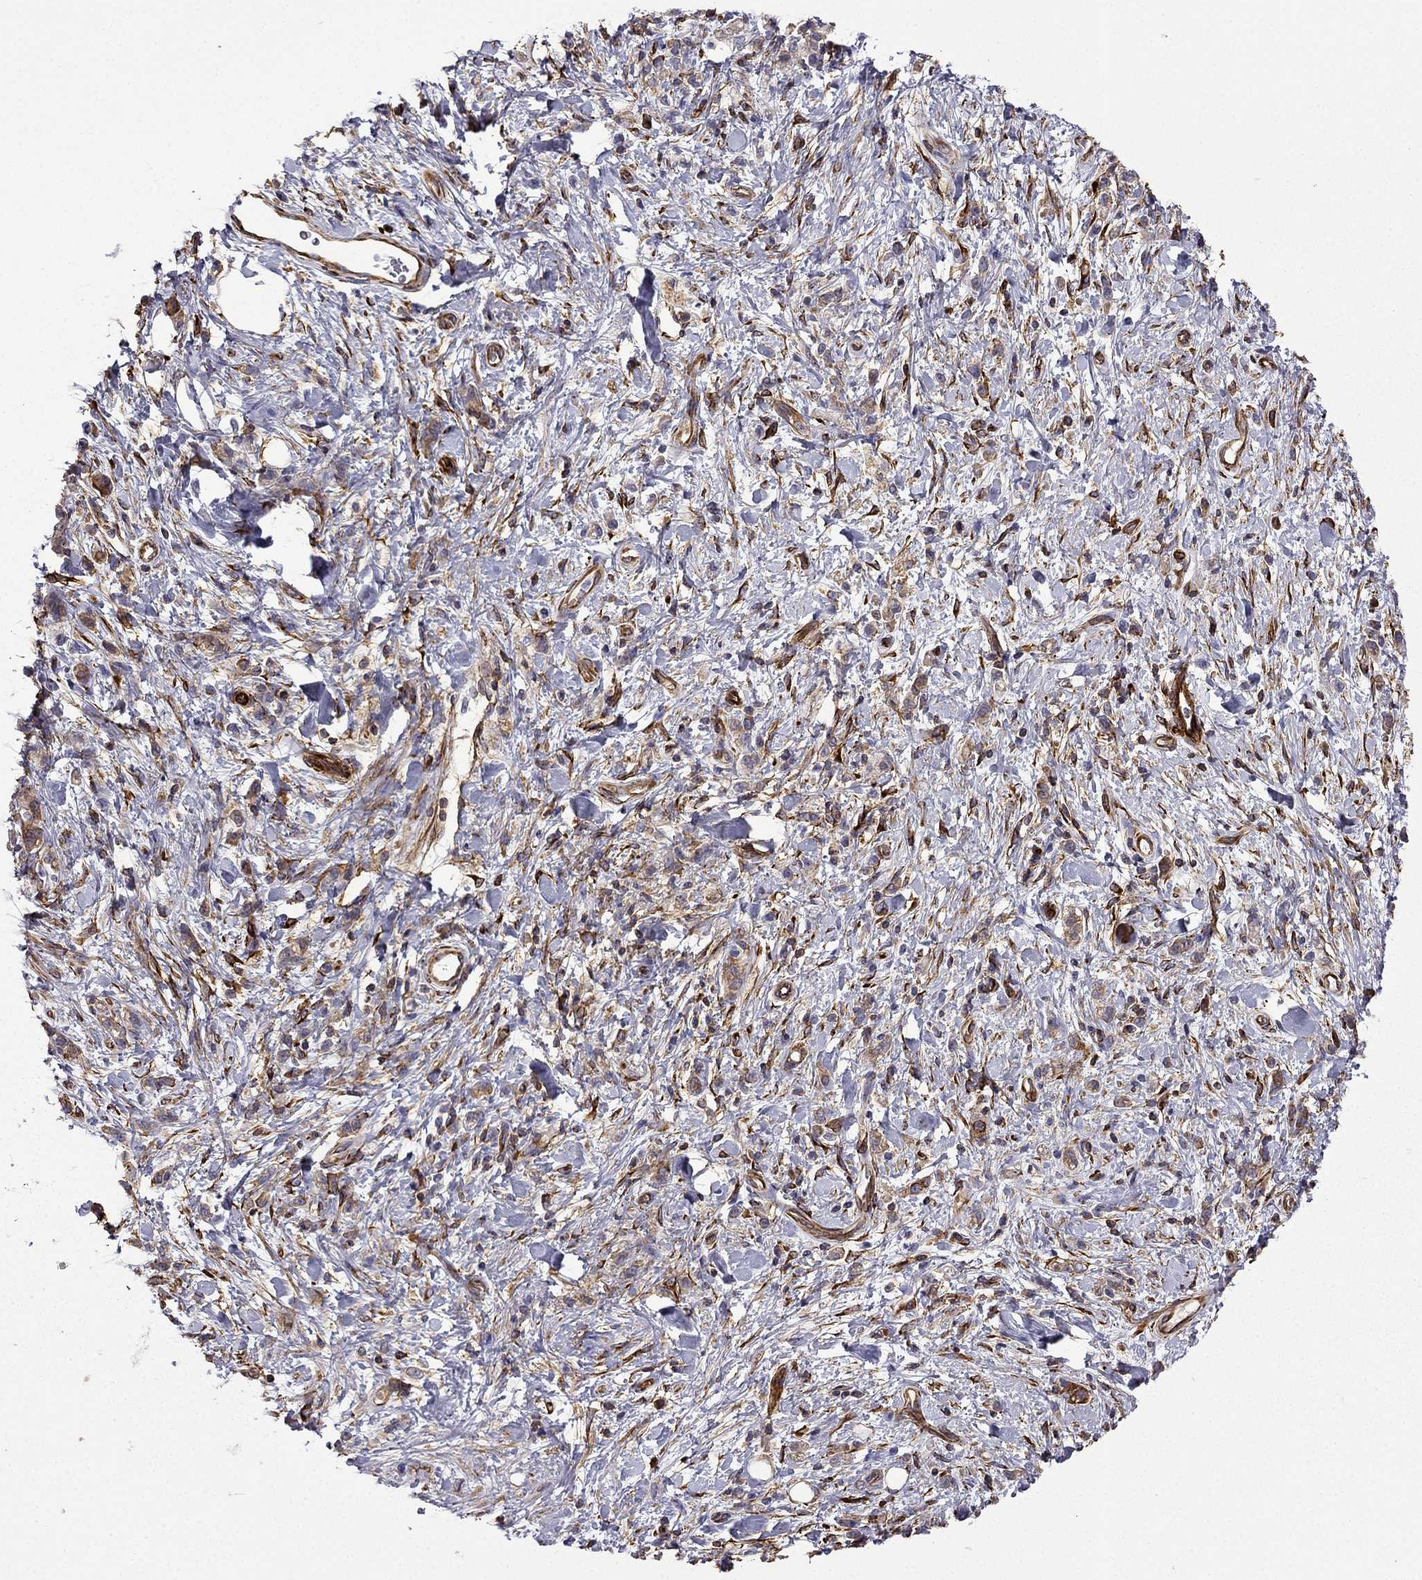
{"staining": {"intensity": "weak", "quantity": "25%-75%", "location": "cytoplasmic/membranous"}, "tissue": "stomach cancer", "cell_type": "Tumor cells", "image_type": "cancer", "snomed": [{"axis": "morphology", "description": "Adenocarcinoma, NOS"}, {"axis": "topography", "description": "Stomach"}], "caption": "Adenocarcinoma (stomach) tissue demonstrates weak cytoplasmic/membranous expression in approximately 25%-75% of tumor cells (DAB IHC with brightfield microscopy, high magnification).", "gene": "MAP4", "patient": {"sex": "male", "age": 77}}